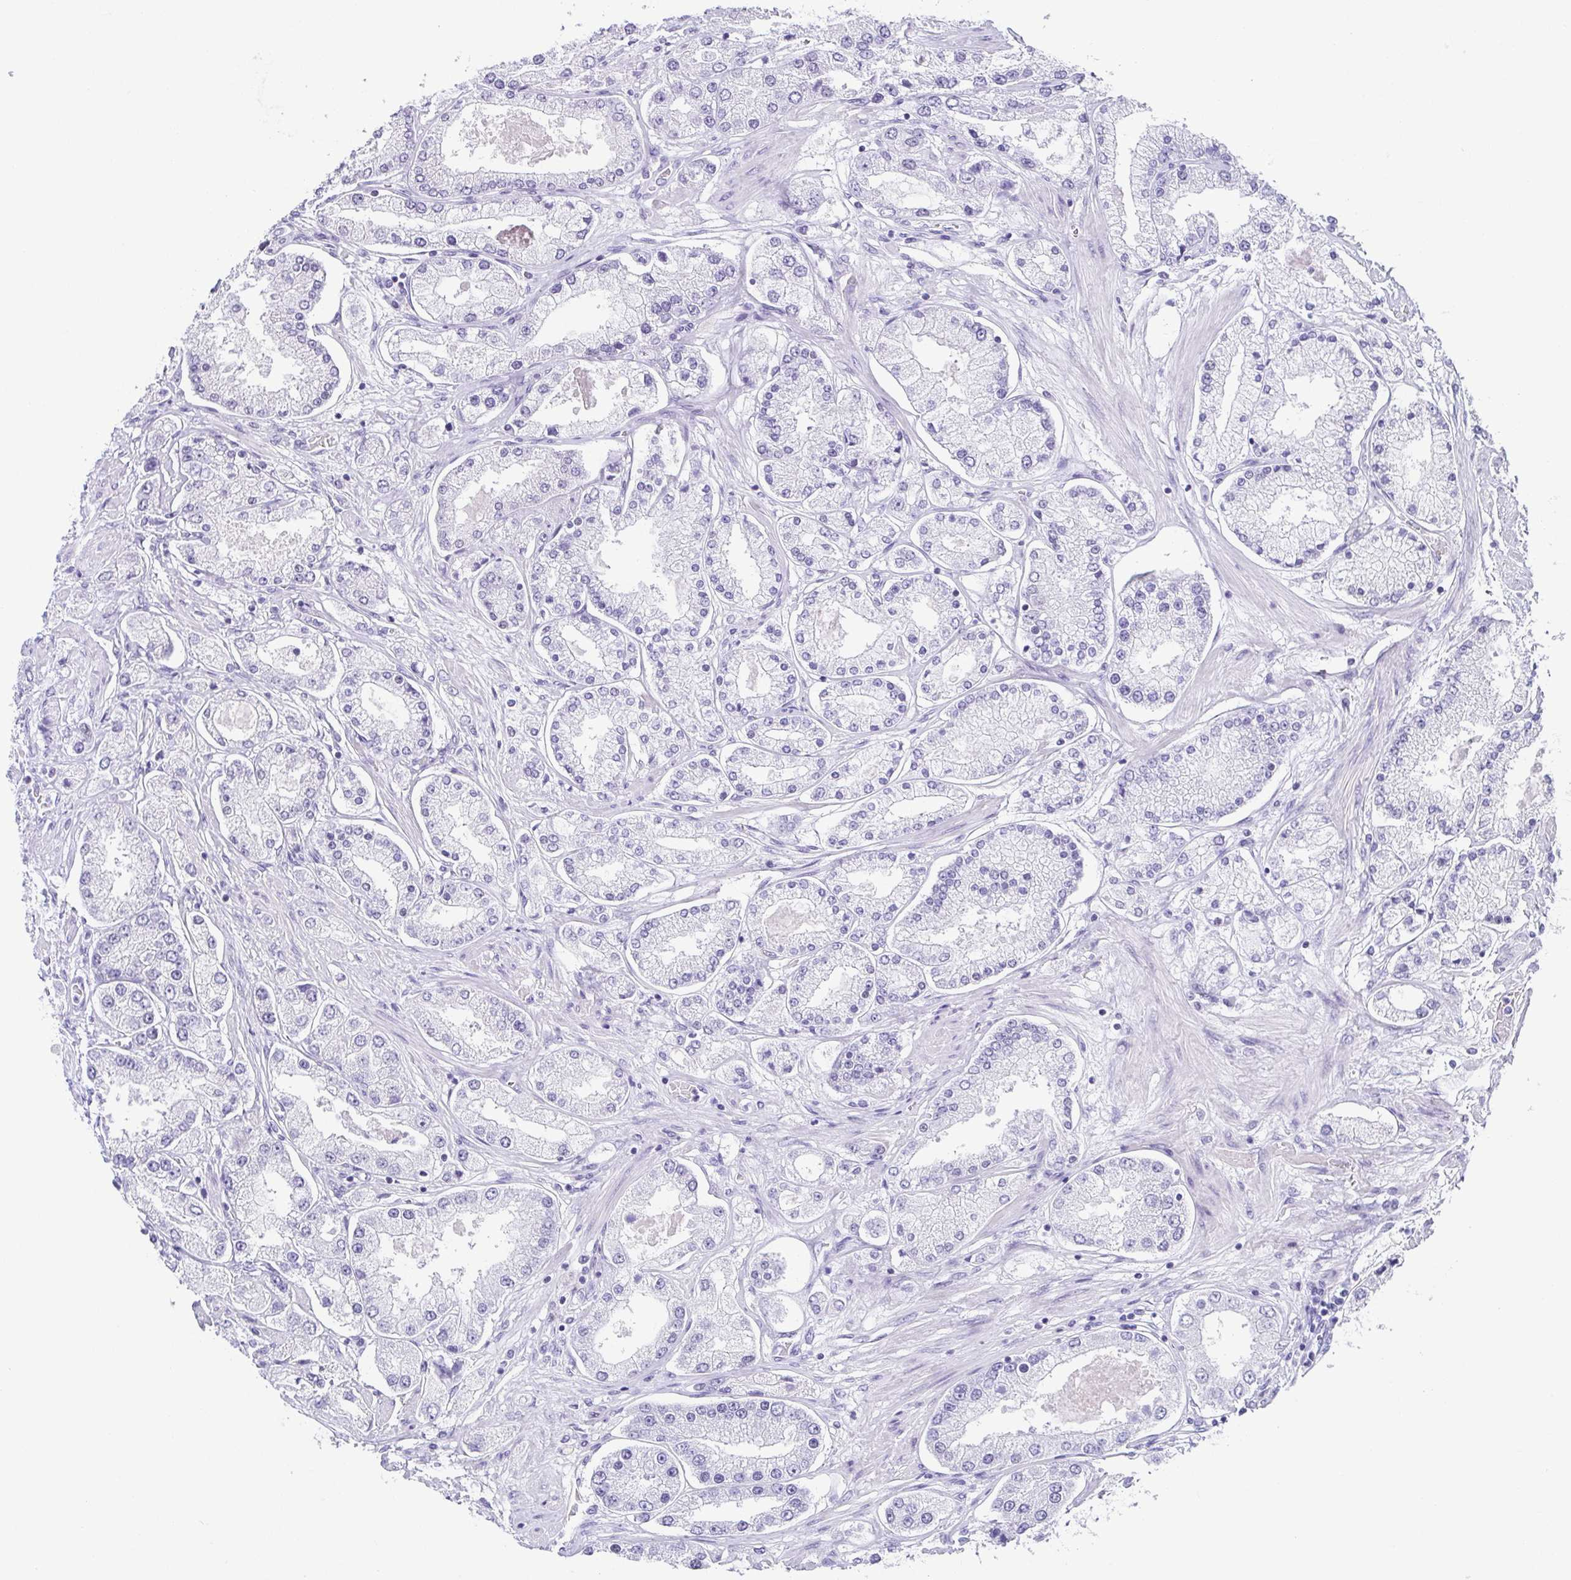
{"staining": {"intensity": "negative", "quantity": "none", "location": "none"}, "tissue": "prostate cancer", "cell_type": "Tumor cells", "image_type": "cancer", "snomed": [{"axis": "morphology", "description": "Adenocarcinoma, High grade"}, {"axis": "topography", "description": "Prostate"}], "caption": "Immunohistochemistry (IHC) micrograph of adenocarcinoma (high-grade) (prostate) stained for a protein (brown), which reveals no expression in tumor cells.", "gene": "ESX1", "patient": {"sex": "male", "age": 69}}